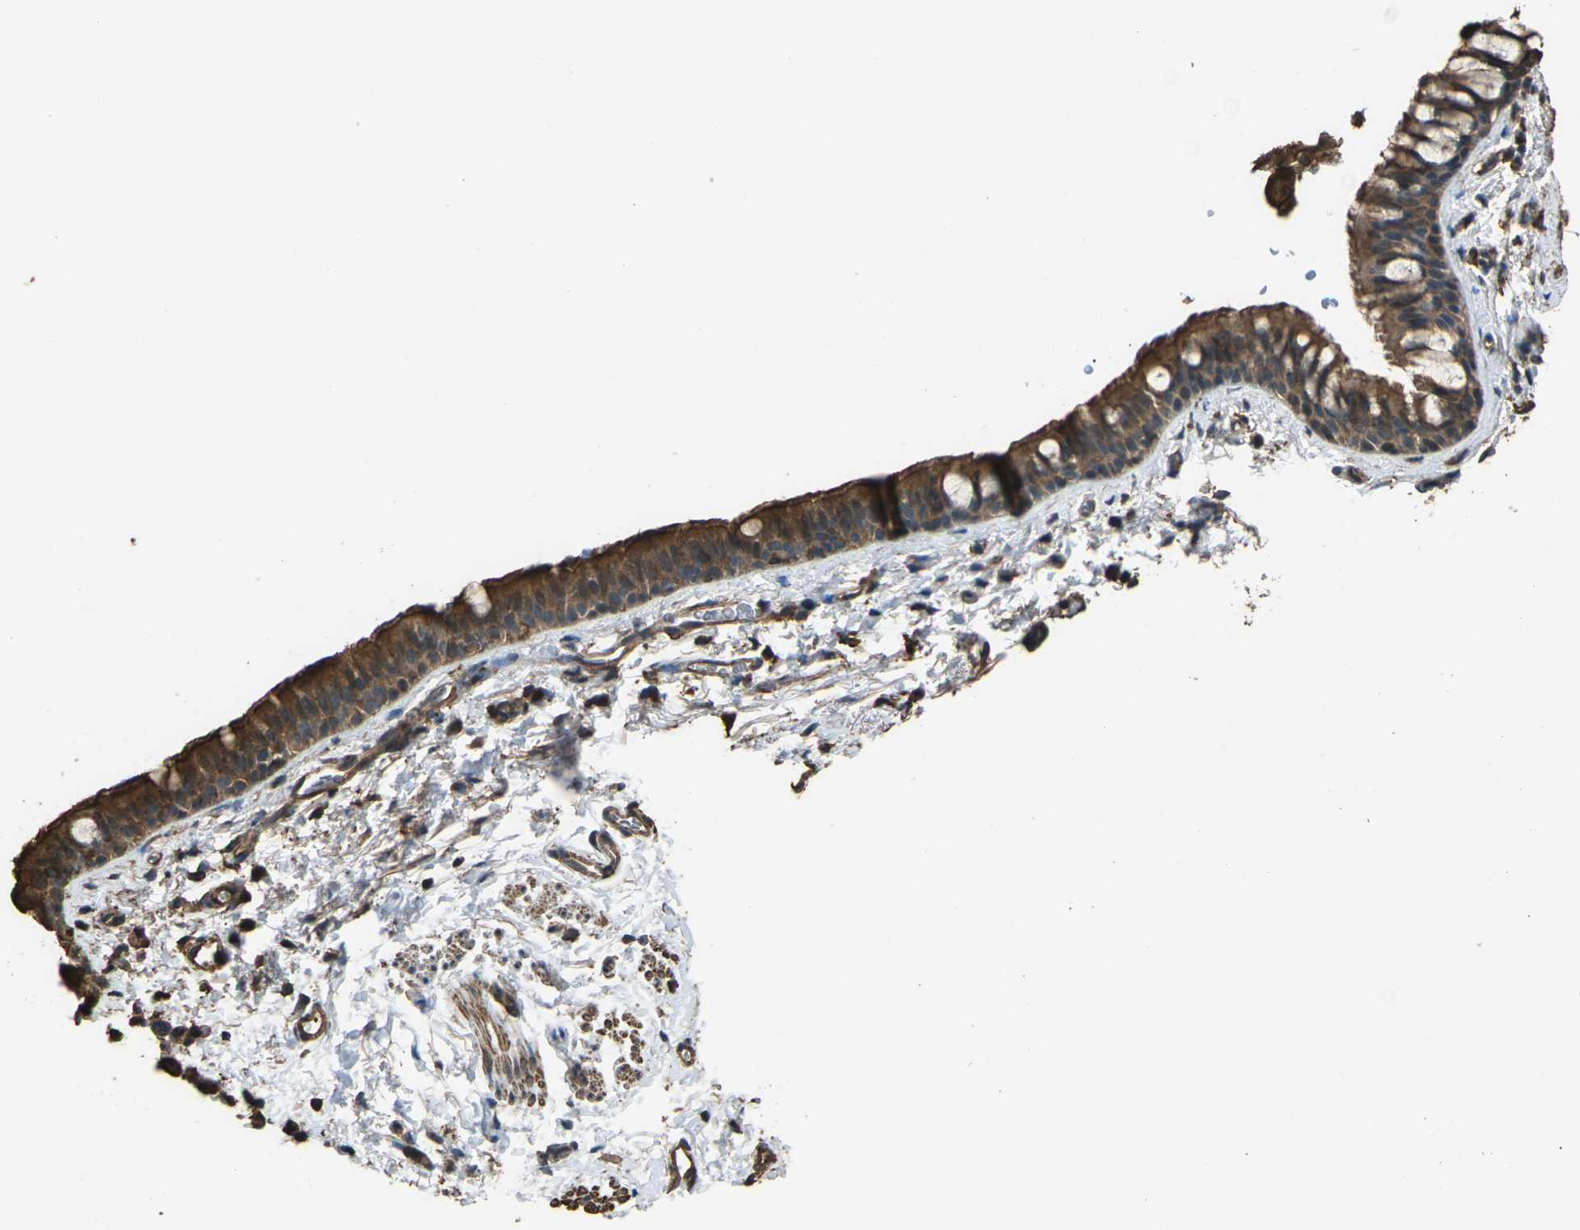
{"staining": {"intensity": "strong", "quantity": ">75%", "location": "cytoplasmic/membranous"}, "tissue": "bronchus", "cell_type": "Respiratory epithelial cells", "image_type": "normal", "snomed": [{"axis": "morphology", "description": "Normal tissue, NOS"}, {"axis": "morphology", "description": "Malignant melanoma, Metastatic site"}, {"axis": "topography", "description": "Bronchus"}, {"axis": "topography", "description": "Lung"}], "caption": "DAB immunohistochemical staining of benign bronchus exhibits strong cytoplasmic/membranous protein expression in approximately >75% of respiratory epithelial cells.", "gene": "DHPS", "patient": {"sex": "male", "age": 64}}